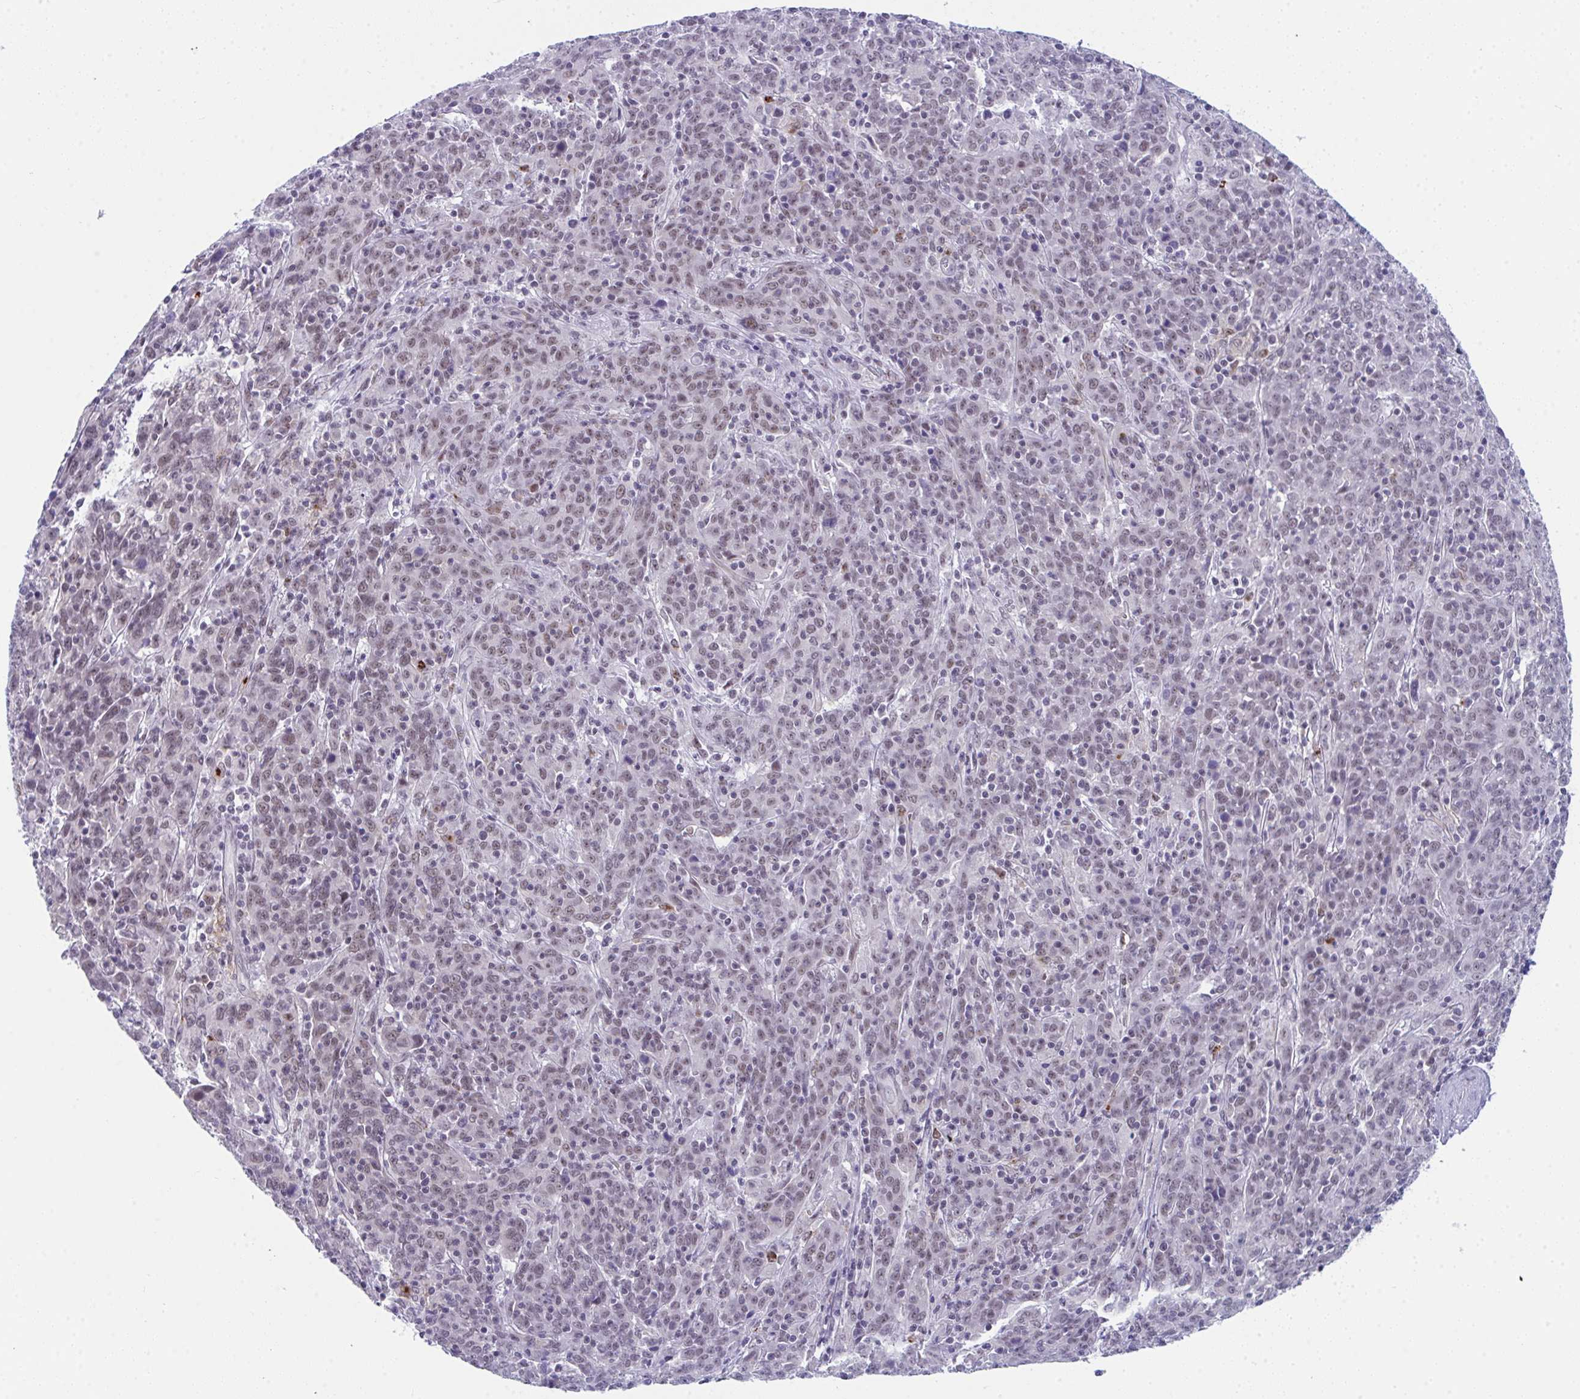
{"staining": {"intensity": "weak", "quantity": "<25%", "location": "nuclear"}, "tissue": "cervical cancer", "cell_type": "Tumor cells", "image_type": "cancer", "snomed": [{"axis": "morphology", "description": "Squamous cell carcinoma, NOS"}, {"axis": "topography", "description": "Cervix"}], "caption": "Protein analysis of squamous cell carcinoma (cervical) shows no significant expression in tumor cells. The staining was performed using DAB to visualize the protein expression in brown, while the nuclei were stained in blue with hematoxylin (Magnification: 20x).", "gene": "CDK13", "patient": {"sex": "female", "age": 67}}